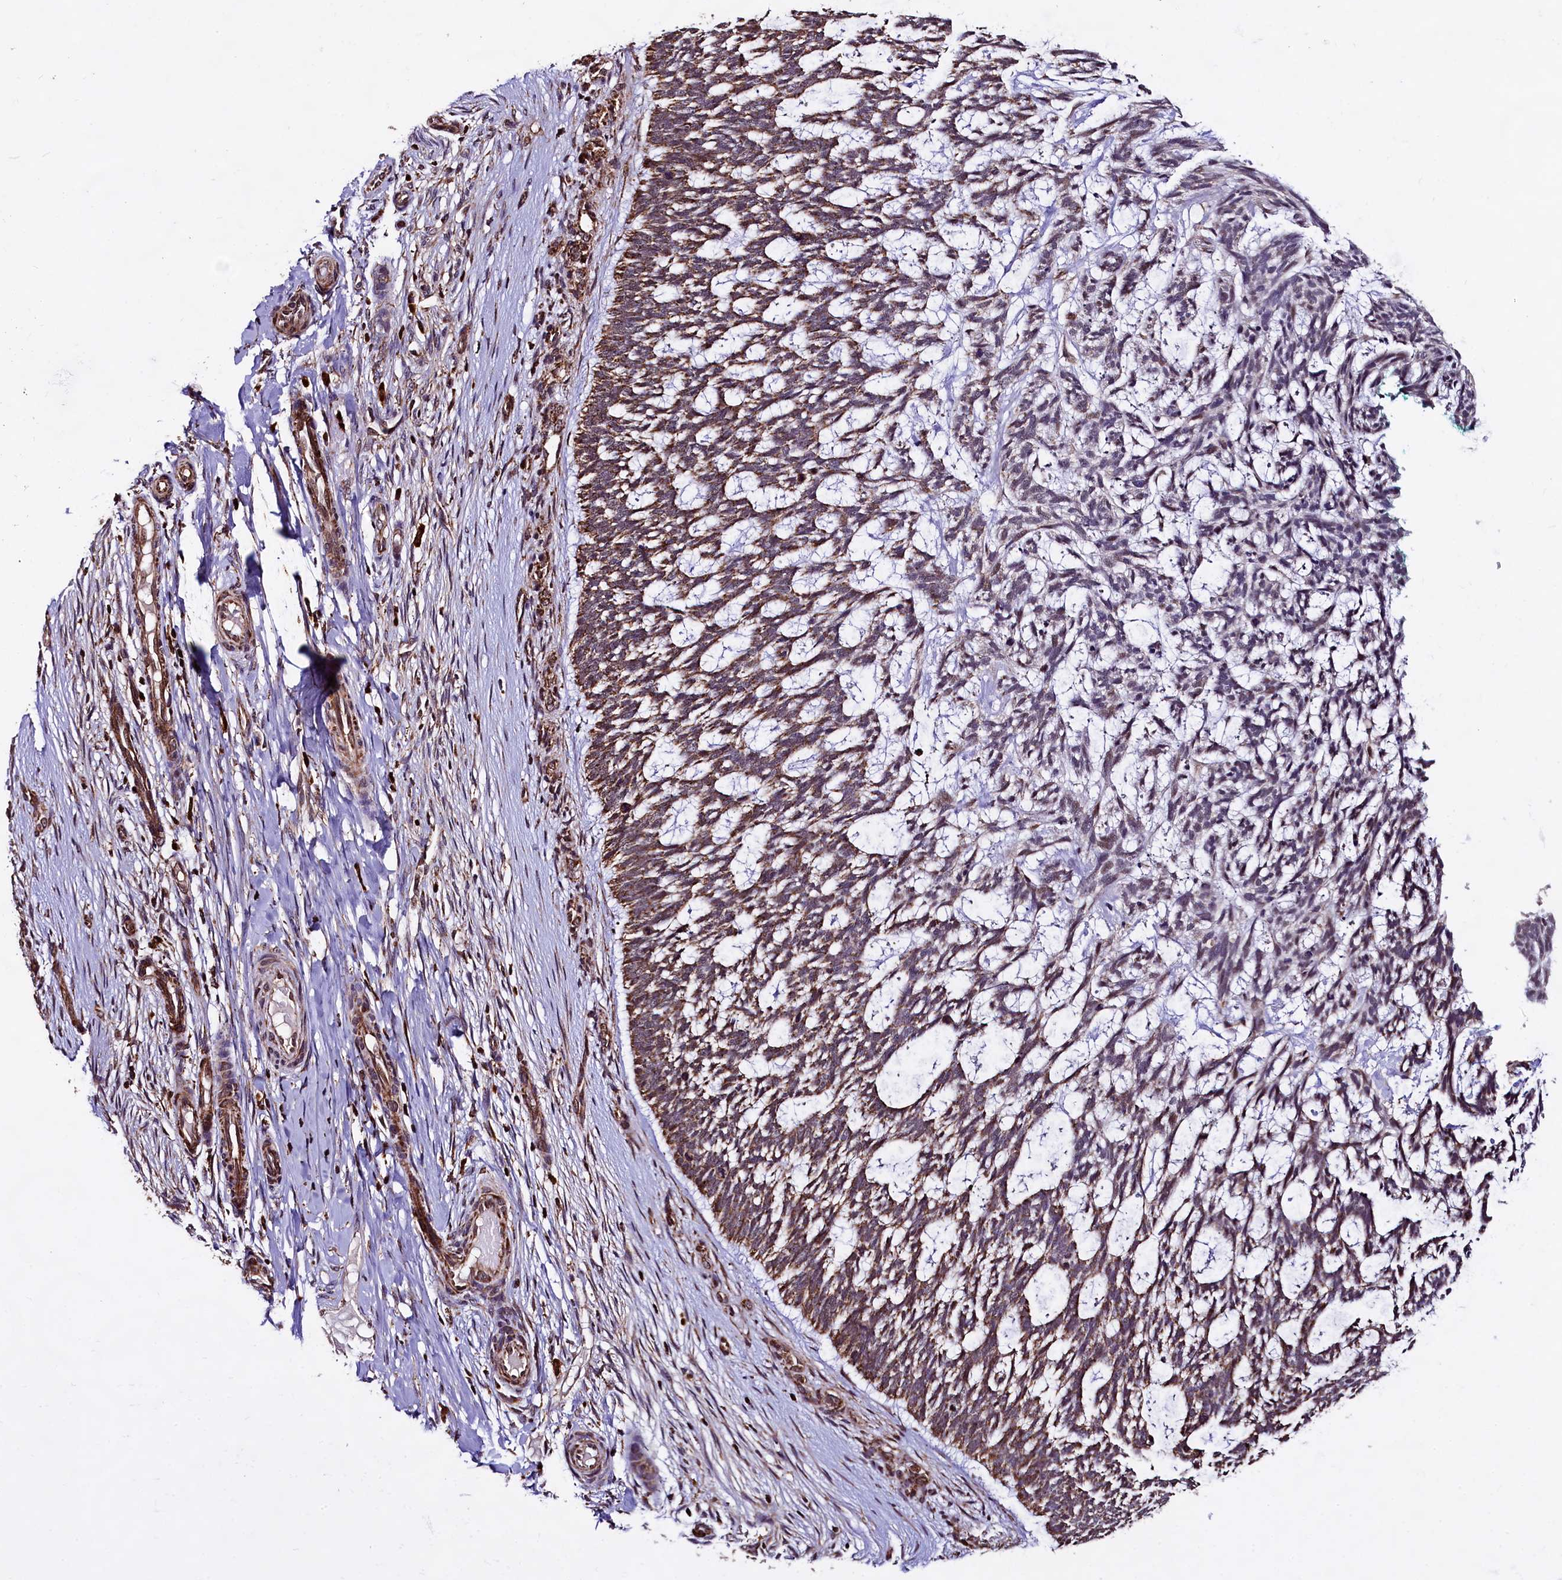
{"staining": {"intensity": "moderate", "quantity": ">75%", "location": "cytoplasmic/membranous"}, "tissue": "skin cancer", "cell_type": "Tumor cells", "image_type": "cancer", "snomed": [{"axis": "morphology", "description": "Basal cell carcinoma"}, {"axis": "topography", "description": "Skin"}], "caption": "Human skin cancer (basal cell carcinoma) stained with a protein marker exhibits moderate staining in tumor cells.", "gene": "KLC2", "patient": {"sex": "male", "age": 88}}